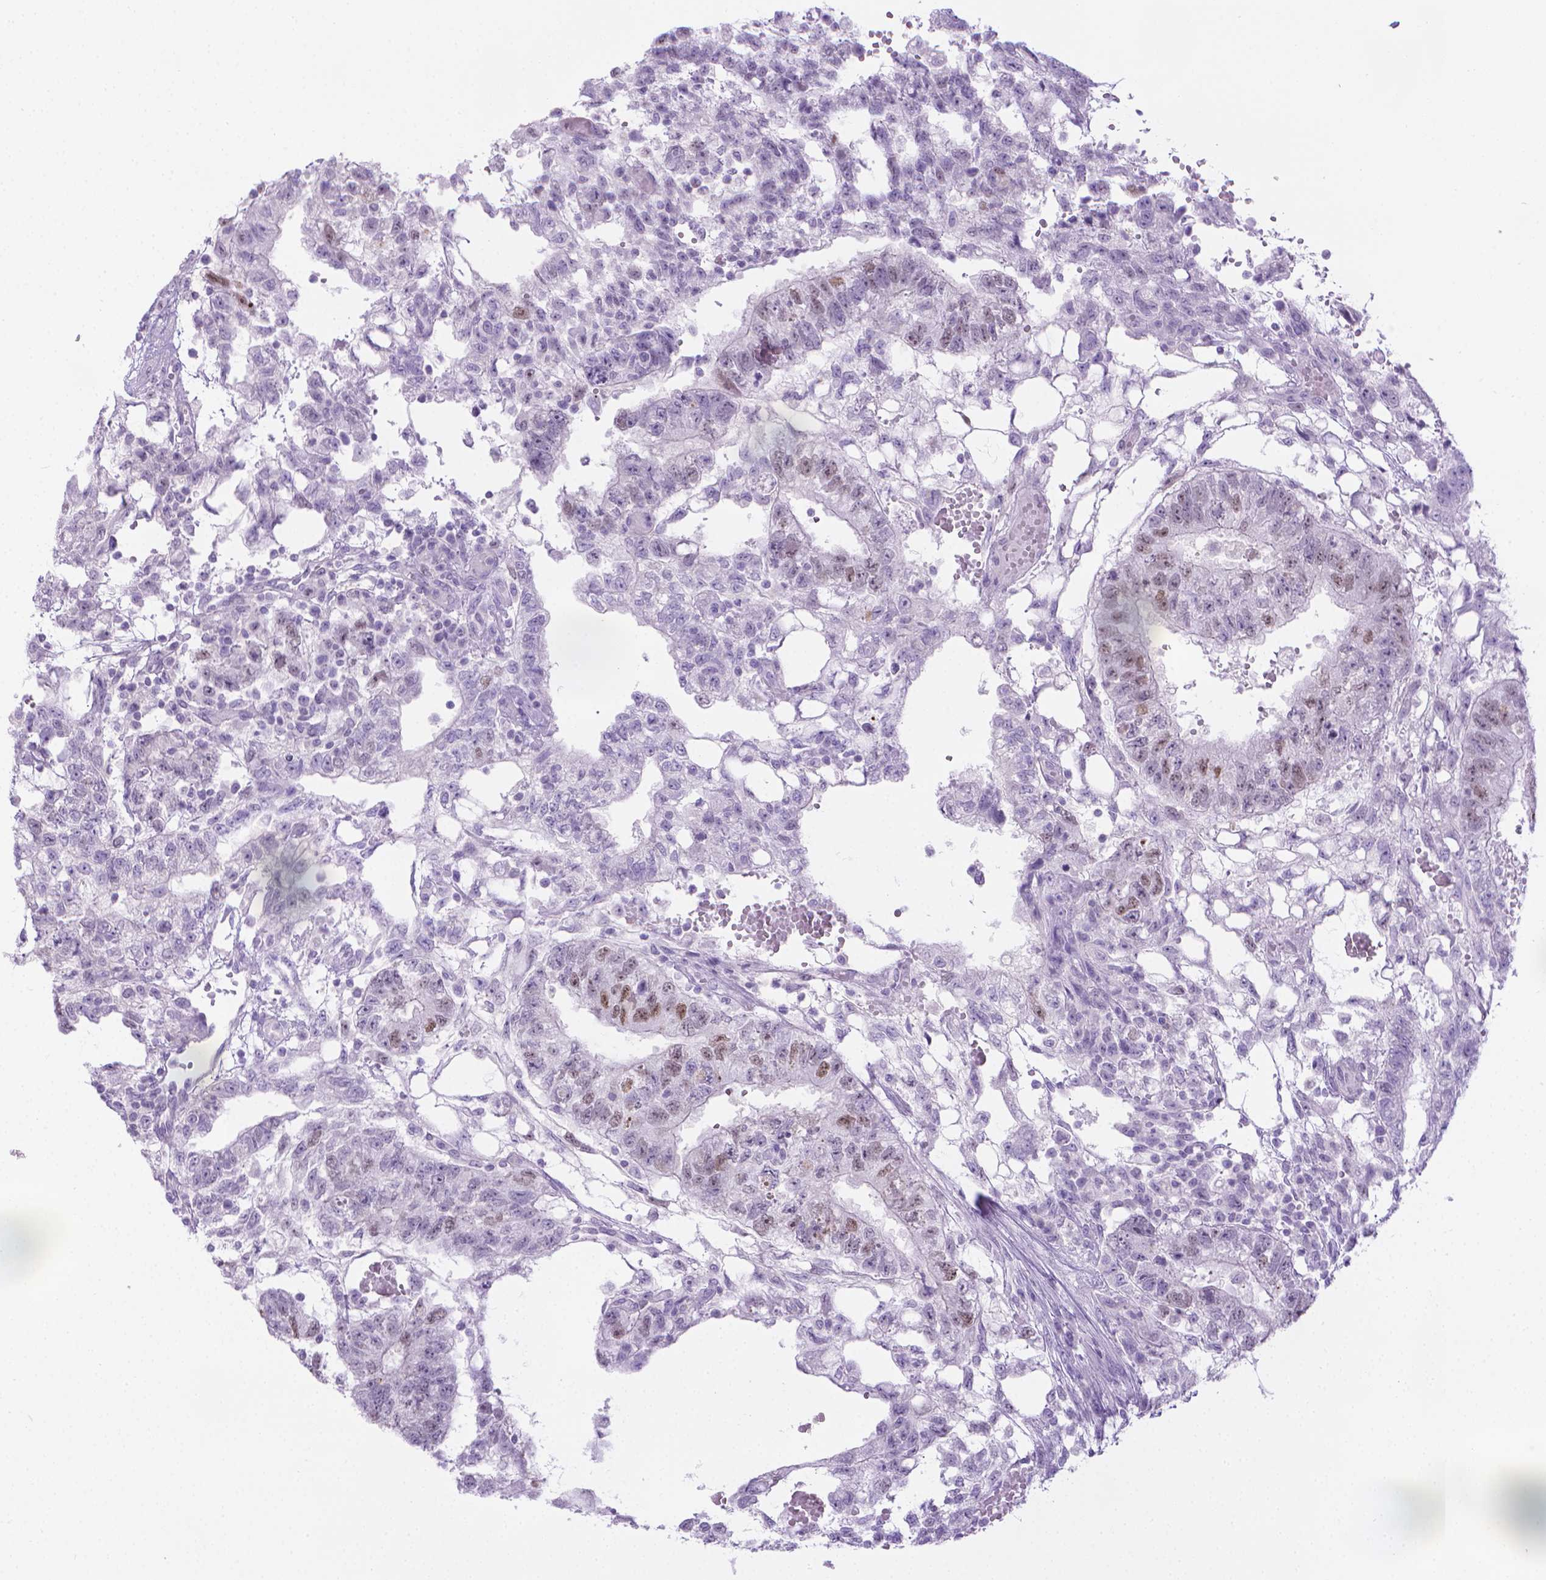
{"staining": {"intensity": "moderate", "quantity": "<25%", "location": "nuclear"}, "tissue": "testis cancer", "cell_type": "Tumor cells", "image_type": "cancer", "snomed": [{"axis": "morphology", "description": "Carcinoma, Embryonal, NOS"}, {"axis": "topography", "description": "Testis"}], "caption": "Approximately <25% of tumor cells in human testis embryonal carcinoma exhibit moderate nuclear protein positivity as visualized by brown immunohistochemical staining.", "gene": "SPAG6", "patient": {"sex": "male", "age": 32}}